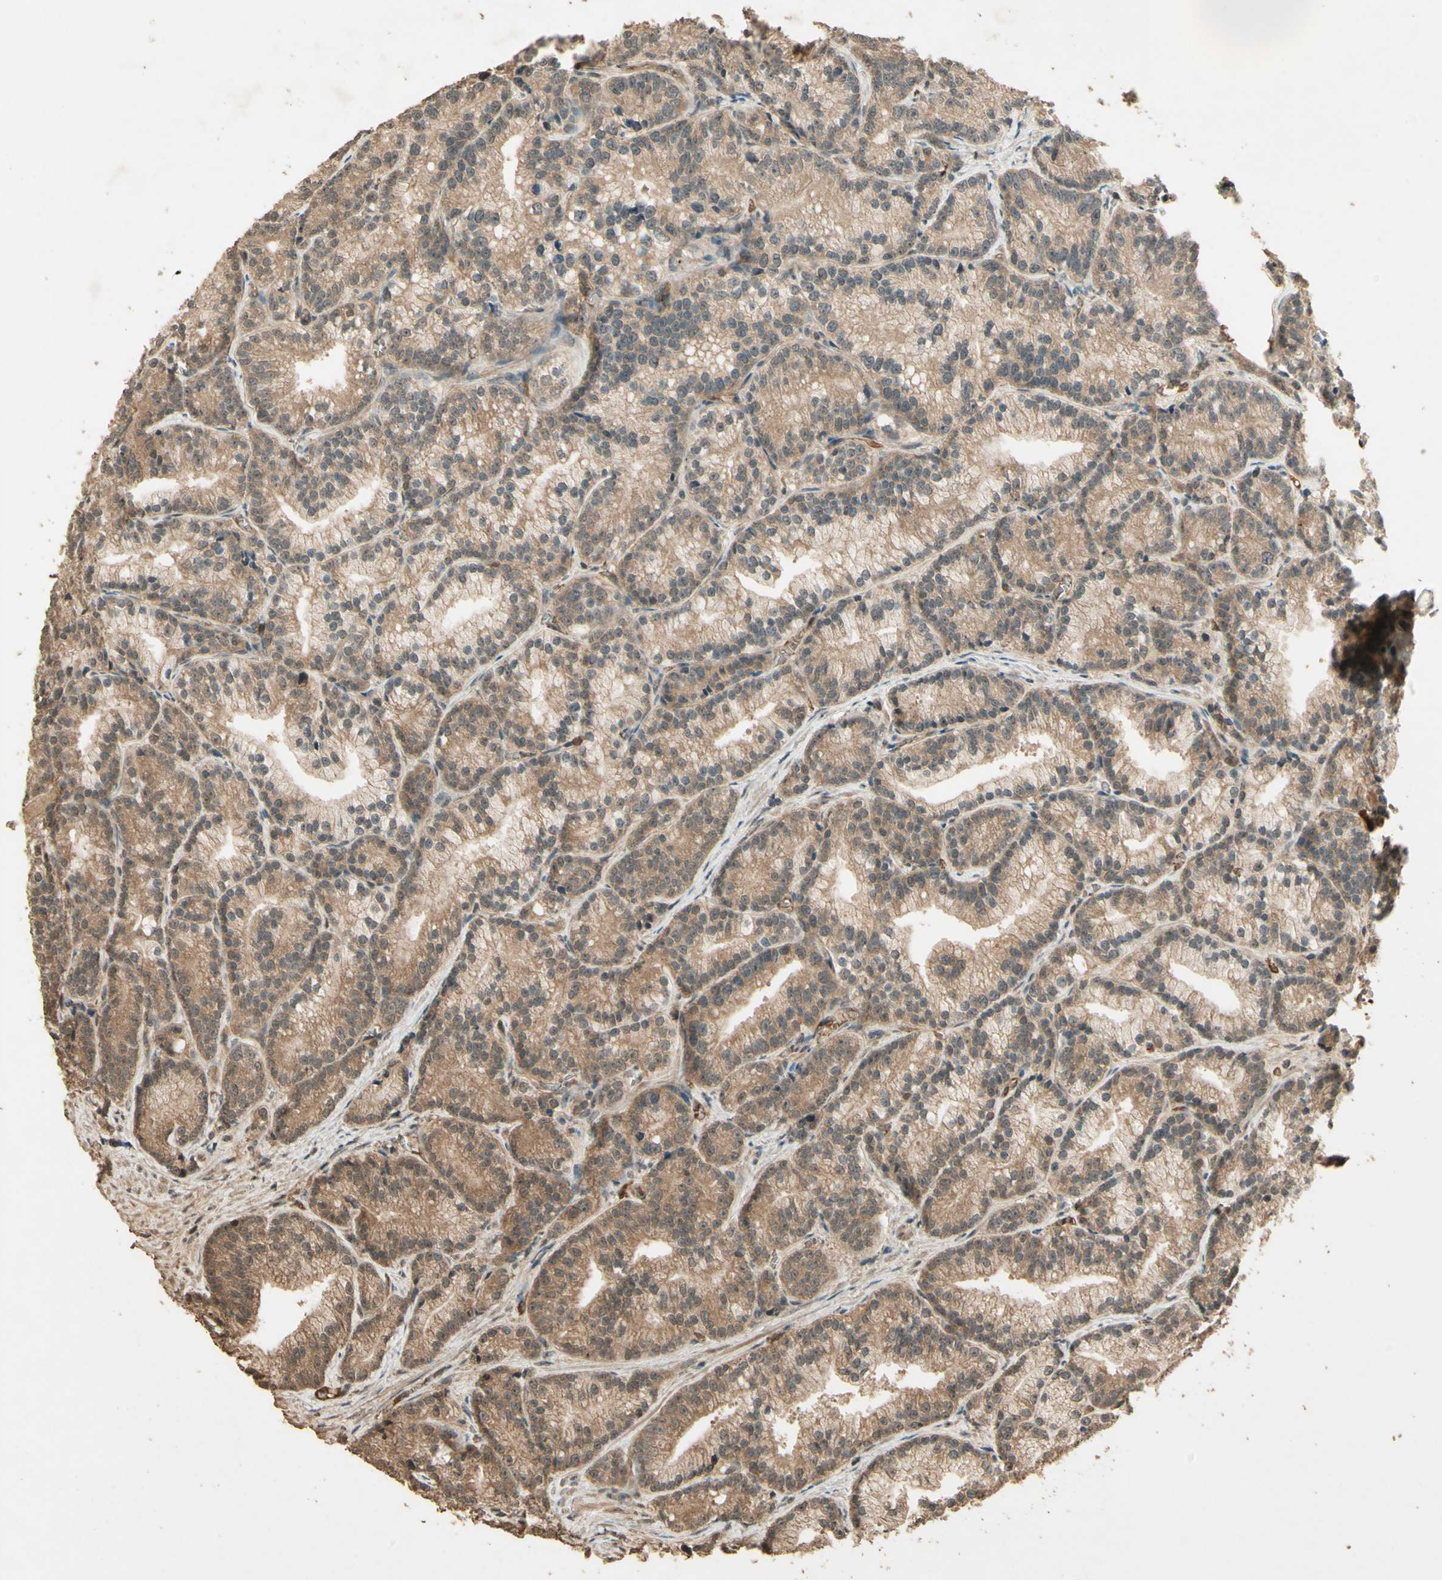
{"staining": {"intensity": "moderate", "quantity": ">75%", "location": "cytoplasmic/membranous"}, "tissue": "prostate cancer", "cell_type": "Tumor cells", "image_type": "cancer", "snomed": [{"axis": "morphology", "description": "Adenocarcinoma, Low grade"}, {"axis": "topography", "description": "Prostate"}], "caption": "IHC histopathology image of prostate cancer stained for a protein (brown), which displays medium levels of moderate cytoplasmic/membranous staining in about >75% of tumor cells.", "gene": "SMAD9", "patient": {"sex": "male", "age": 89}}